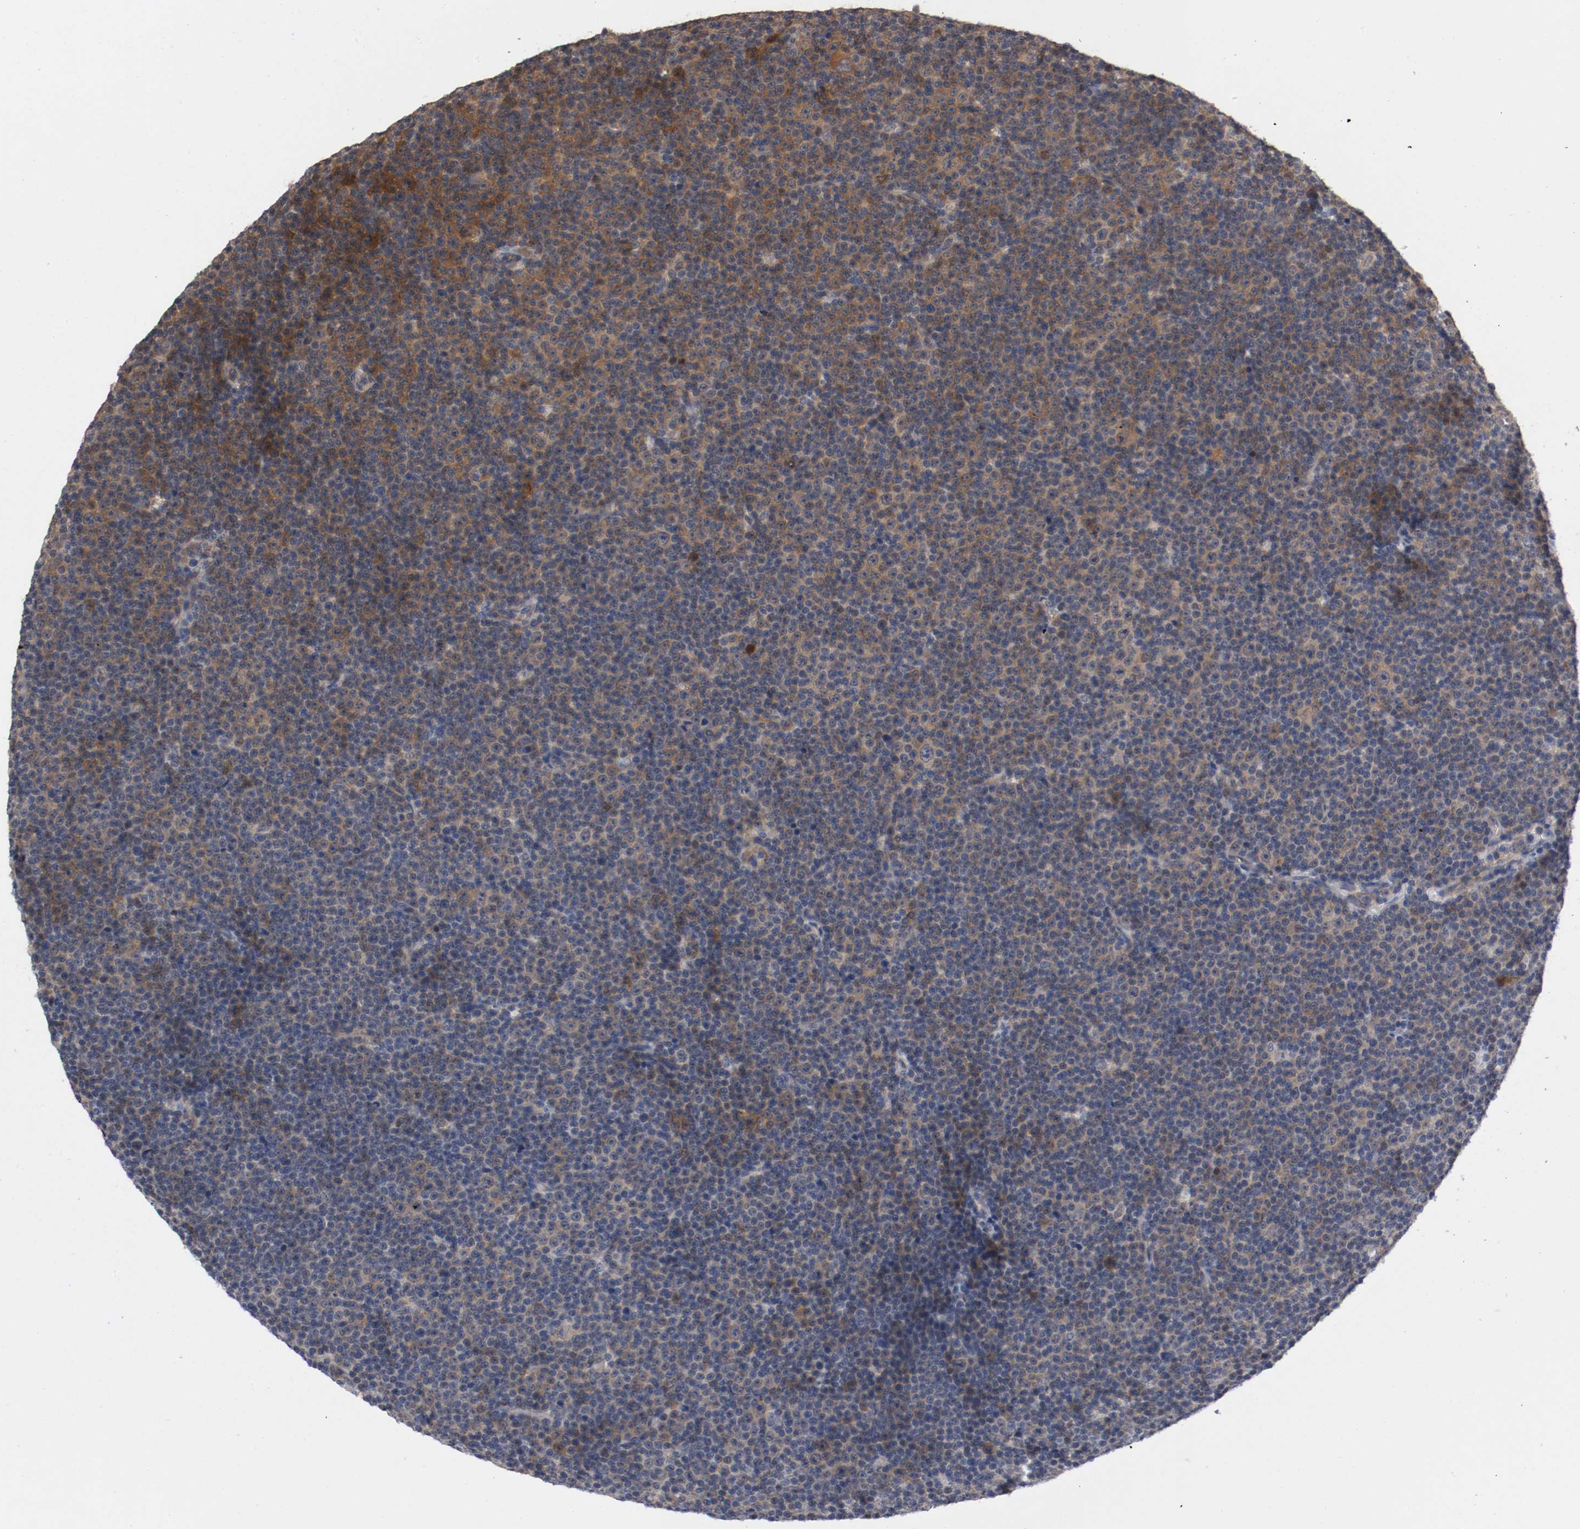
{"staining": {"intensity": "moderate", "quantity": "<25%", "location": "cytoplasmic/membranous"}, "tissue": "lymphoma", "cell_type": "Tumor cells", "image_type": "cancer", "snomed": [{"axis": "morphology", "description": "Malignant lymphoma, non-Hodgkin's type, Low grade"}, {"axis": "topography", "description": "Lymph node"}], "caption": "DAB immunohistochemical staining of low-grade malignant lymphoma, non-Hodgkin's type shows moderate cytoplasmic/membranous protein positivity in about <25% of tumor cells.", "gene": "RBM23", "patient": {"sex": "female", "age": 67}}